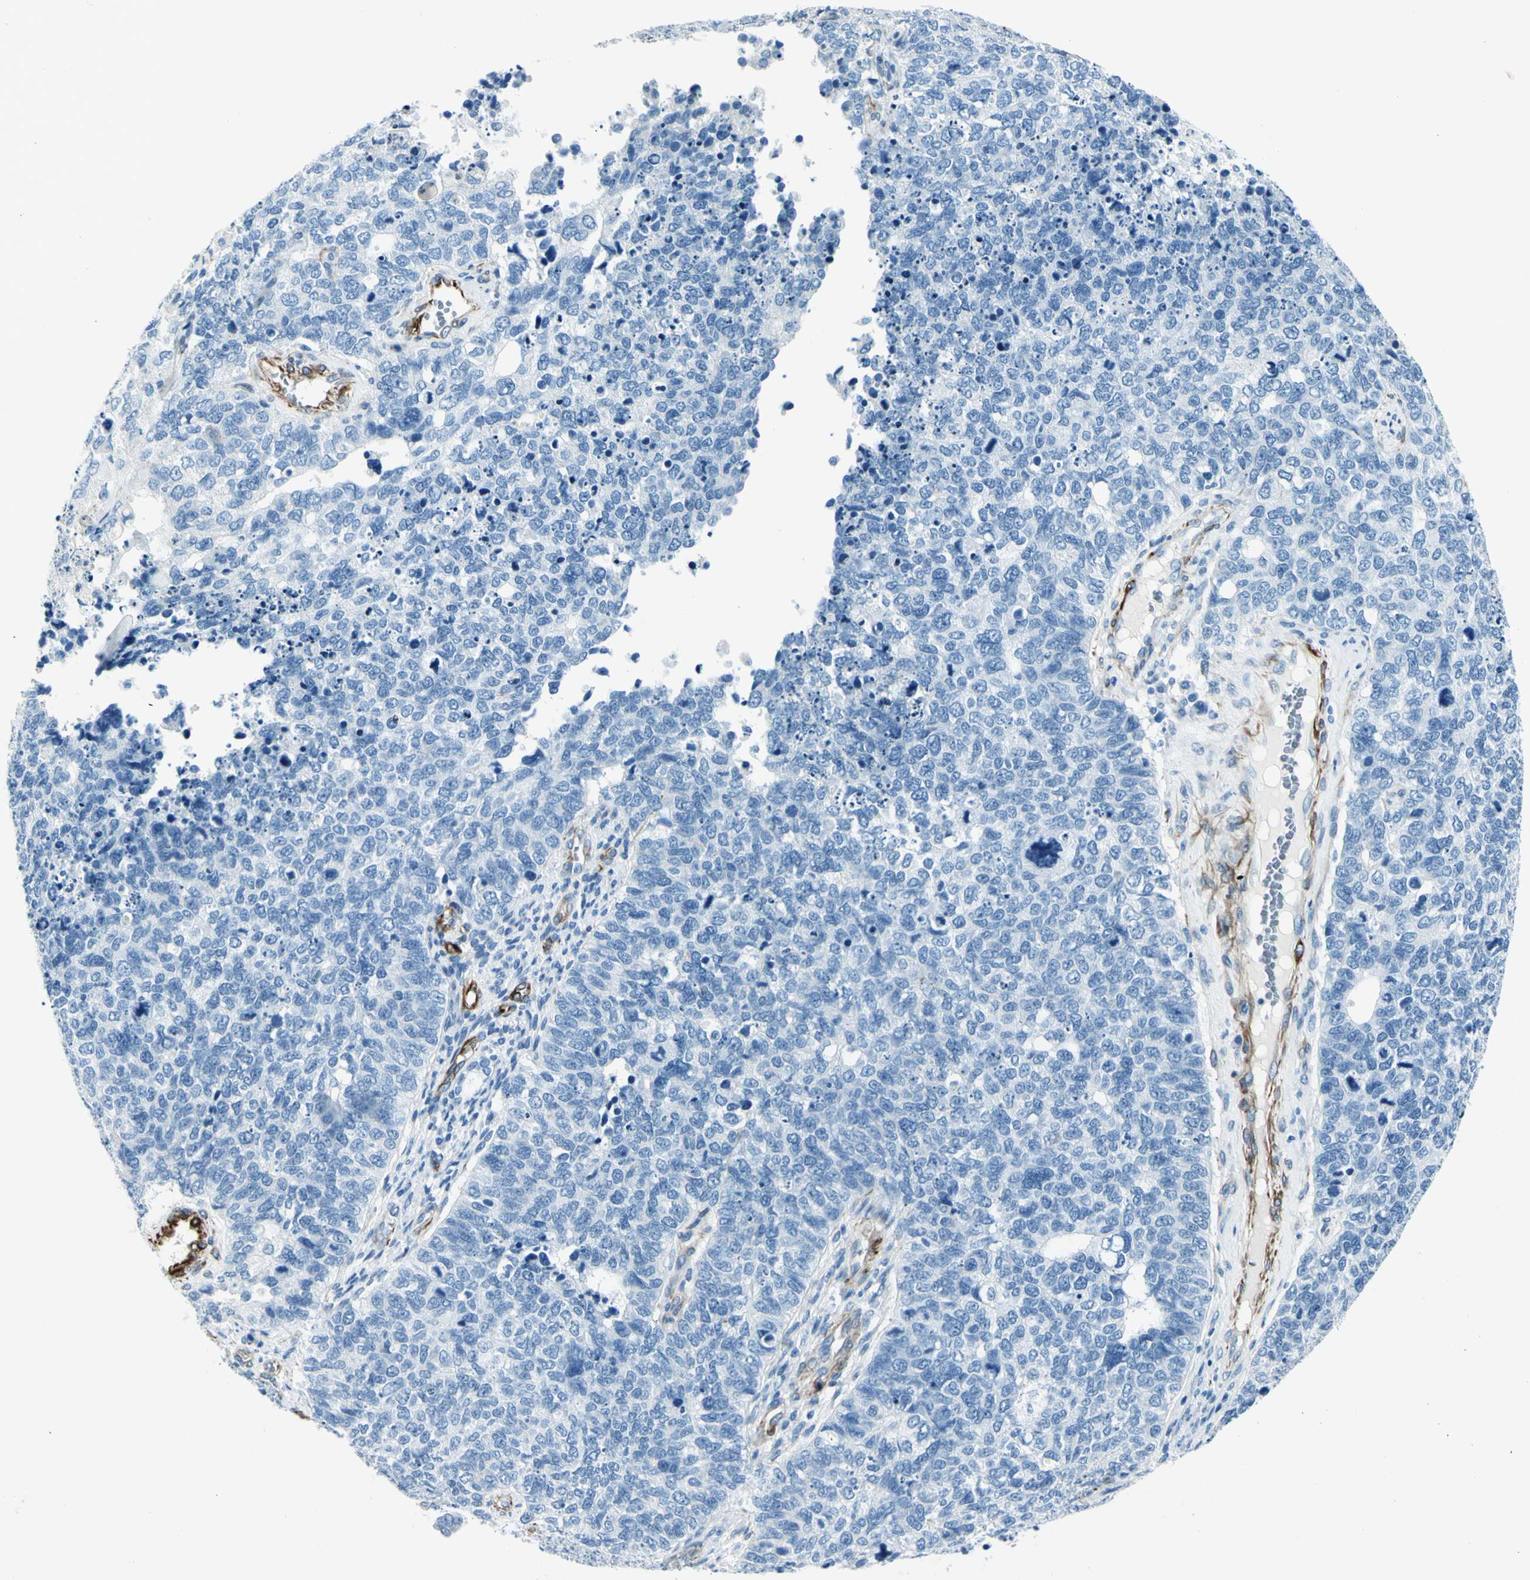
{"staining": {"intensity": "negative", "quantity": "none", "location": "none"}, "tissue": "cervical cancer", "cell_type": "Tumor cells", "image_type": "cancer", "snomed": [{"axis": "morphology", "description": "Squamous cell carcinoma, NOS"}, {"axis": "topography", "description": "Cervix"}], "caption": "An immunohistochemistry image of cervical squamous cell carcinoma is shown. There is no staining in tumor cells of cervical squamous cell carcinoma.", "gene": "PTH2R", "patient": {"sex": "female", "age": 63}}